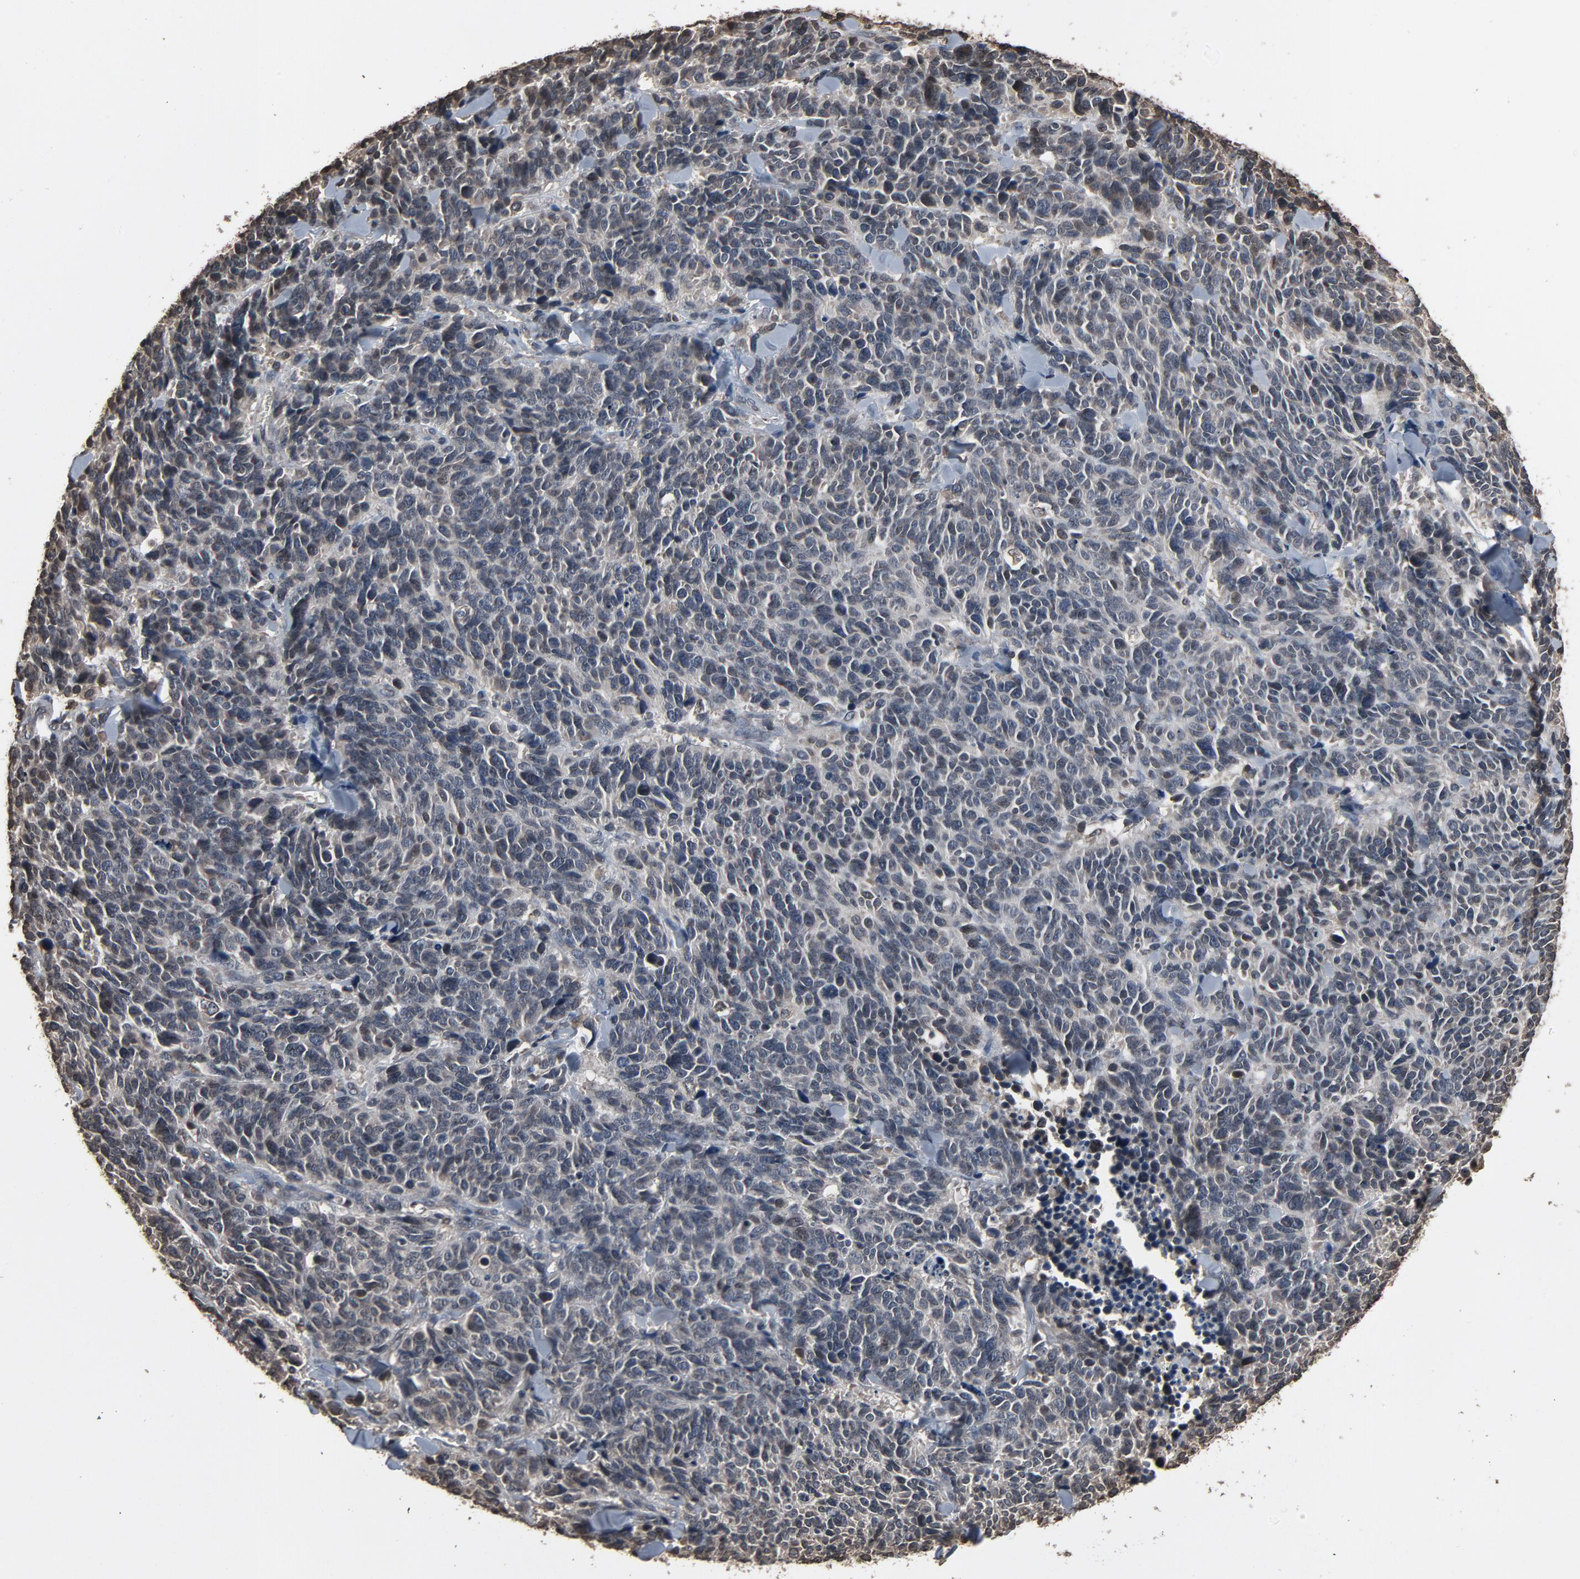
{"staining": {"intensity": "negative", "quantity": "none", "location": "none"}, "tissue": "lung cancer", "cell_type": "Tumor cells", "image_type": "cancer", "snomed": [{"axis": "morphology", "description": "Neoplasm, malignant, NOS"}, {"axis": "topography", "description": "Lung"}], "caption": "This is an IHC image of human lung neoplasm (malignant). There is no staining in tumor cells.", "gene": "UBE2D1", "patient": {"sex": "female", "age": 58}}